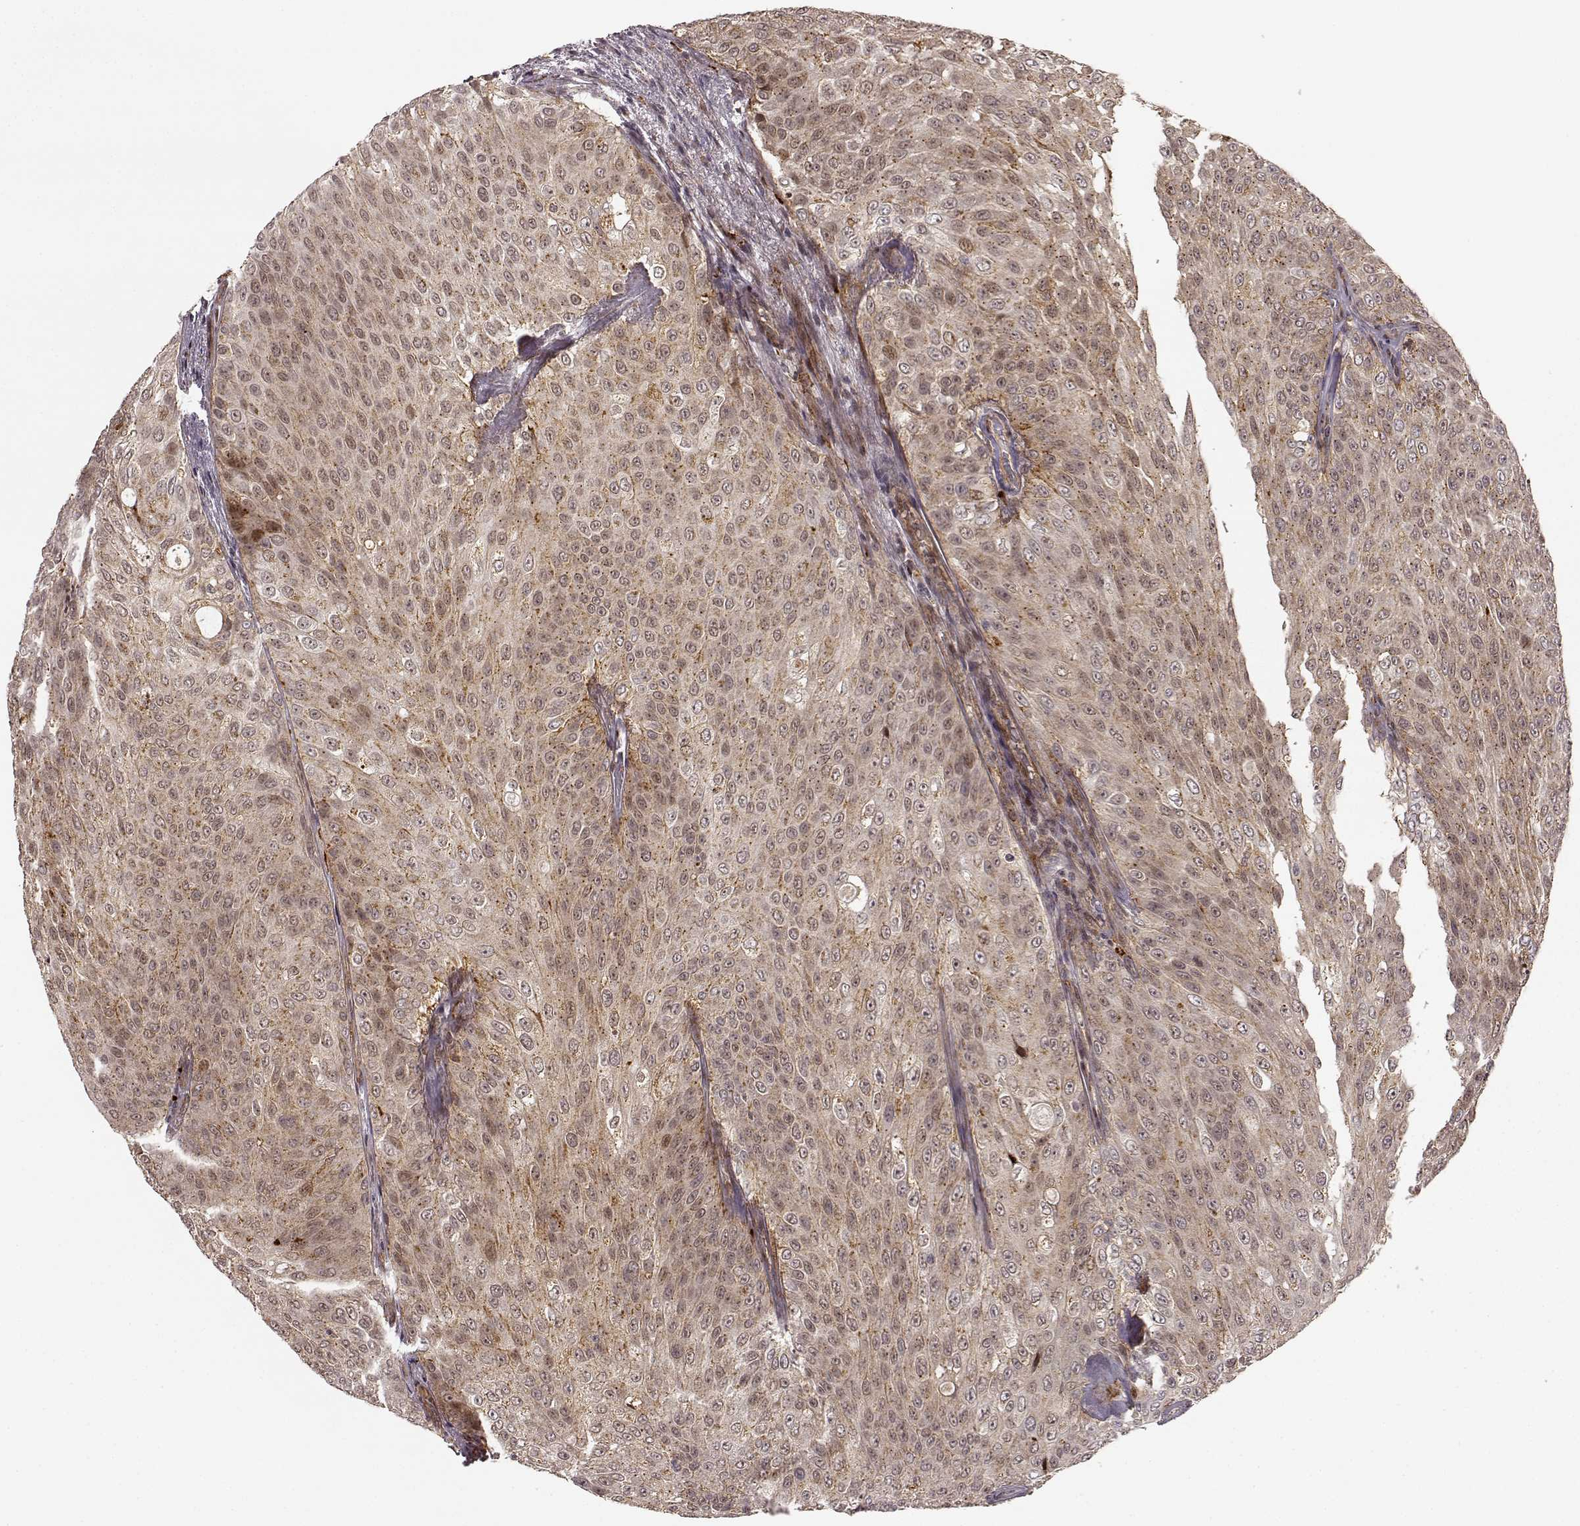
{"staining": {"intensity": "weak", "quantity": ">75%", "location": "cytoplasmic/membranous,nuclear"}, "tissue": "urothelial cancer", "cell_type": "Tumor cells", "image_type": "cancer", "snomed": [{"axis": "morphology", "description": "Urothelial carcinoma, Low grade"}, {"axis": "topography", "description": "Ureter, NOS"}, {"axis": "topography", "description": "Urinary bladder"}], "caption": "There is low levels of weak cytoplasmic/membranous and nuclear expression in tumor cells of urothelial cancer, as demonstrated by immunohistochemical staining (brown color).", "gene": "SLC12A9", "patient": {"sex": "male", "age": 78}}